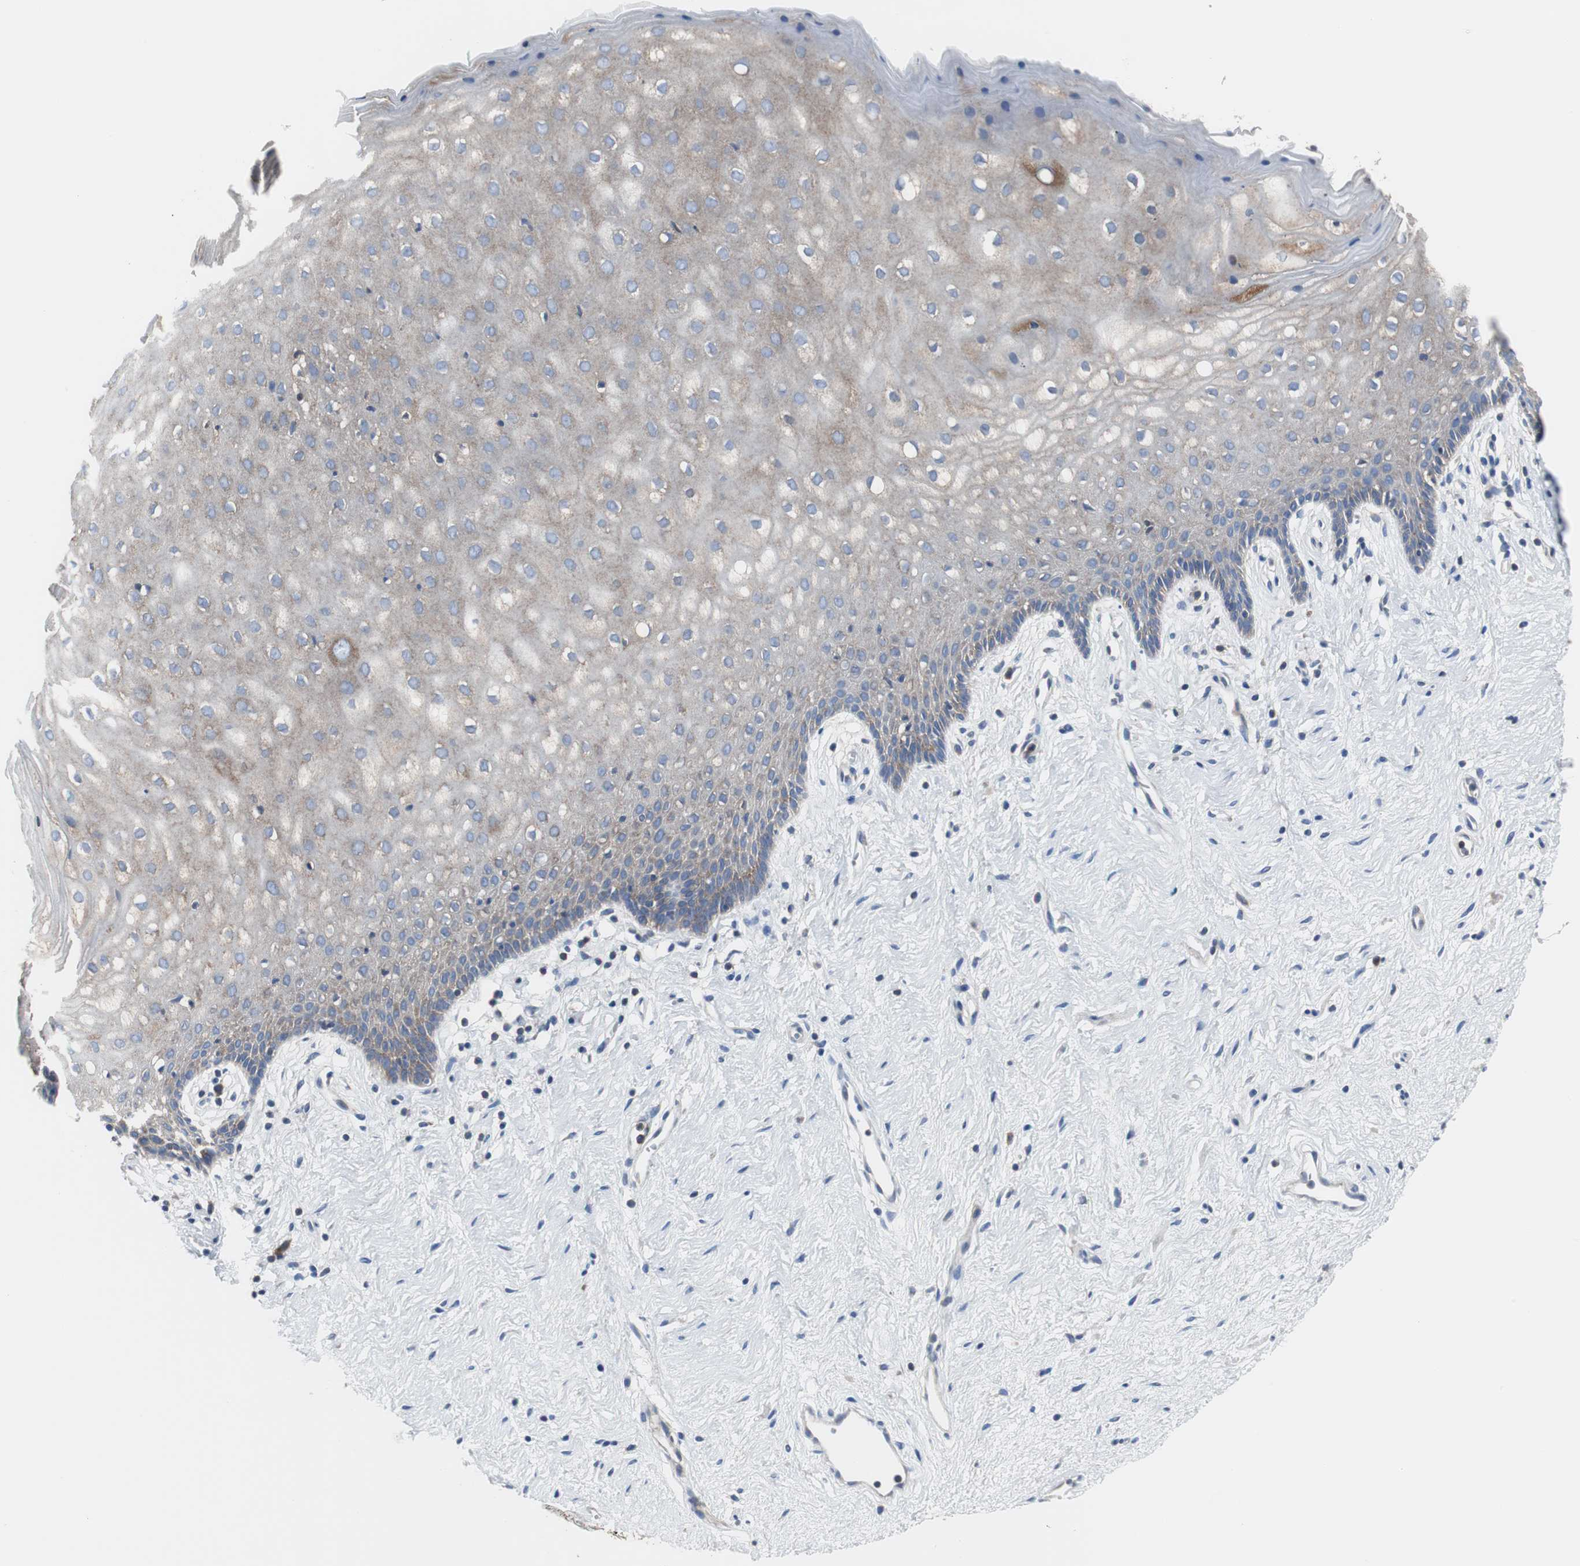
{"staining": {"intensity": "weak", "quantity": ">75%", "location": "cytoplasmic/membranous"}, "tissue": "vagina", "cell_type": "Squamous epithelial cells", "image_type": "normal", "snomed": [{"axis": "morphology", "description": "Normal tissue, NOS"}, {"axis": "topography", "description": "Vagina"}], "caption": "Unremarkable vagina exhibits weak cytoplasmic/membranous expression in about >75% of squamous epithelial cells.", "gene": "BRAF", "patient": {"sex": "female", "age": 44}}